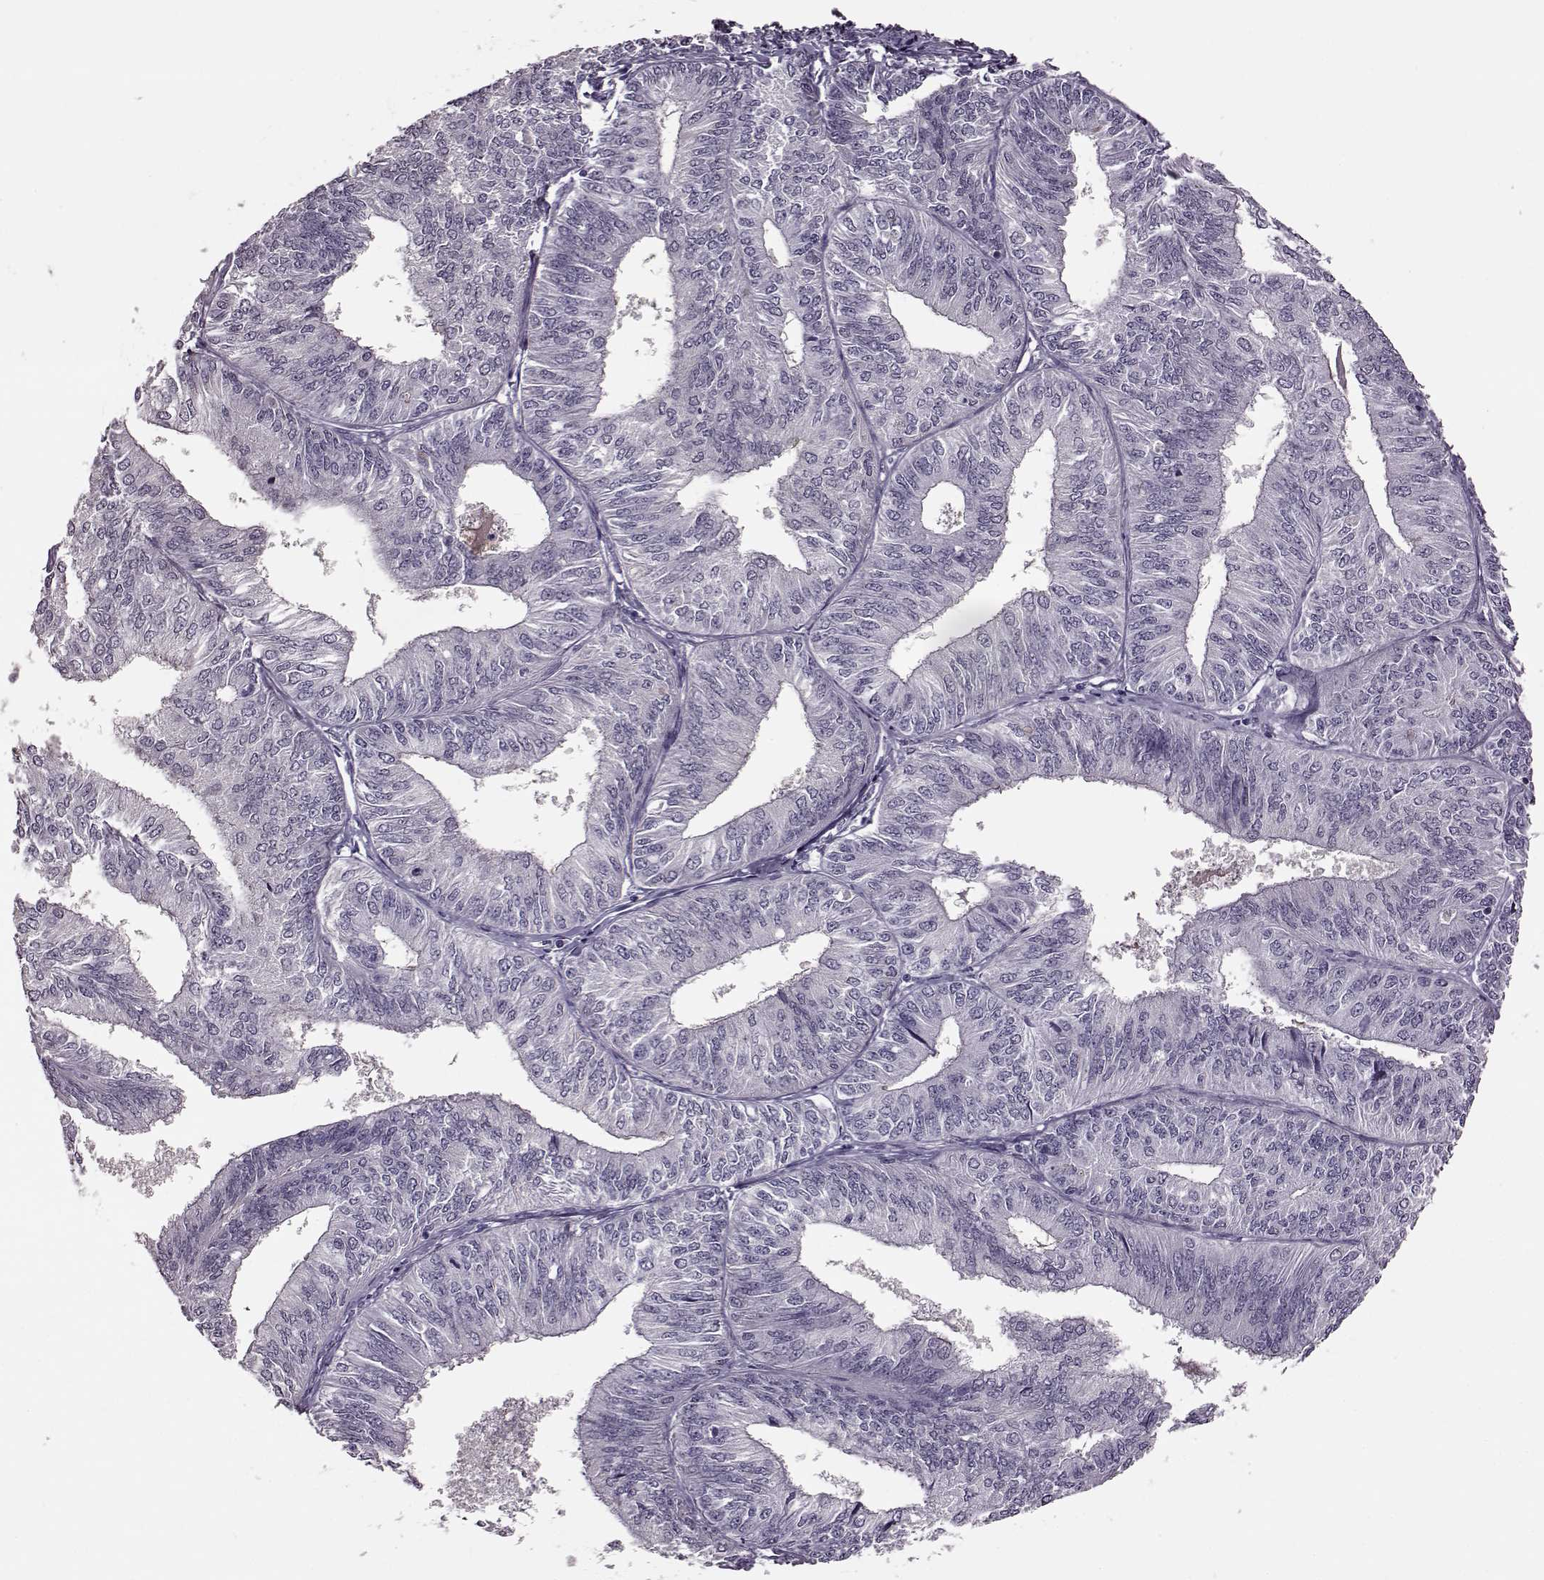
{"staining": {"intensity": "negative", "quantity": "none", "location": "none"}, "tissue": "endometrial cancer", "cell_type": "Tumor cells", "image_type": "cancer", "snomed": [{"axis": "morphology", "description": "Adenocarcinoma, NOS"}, {"axis": "topography", "description": "Endometrium"}], "caption": "Histopathology image shows no significant protein expression in tumor cells of endometrial adenocarcinoma.", "gene": "STX1B", "patient": {"sex": "female", "age": 58}}